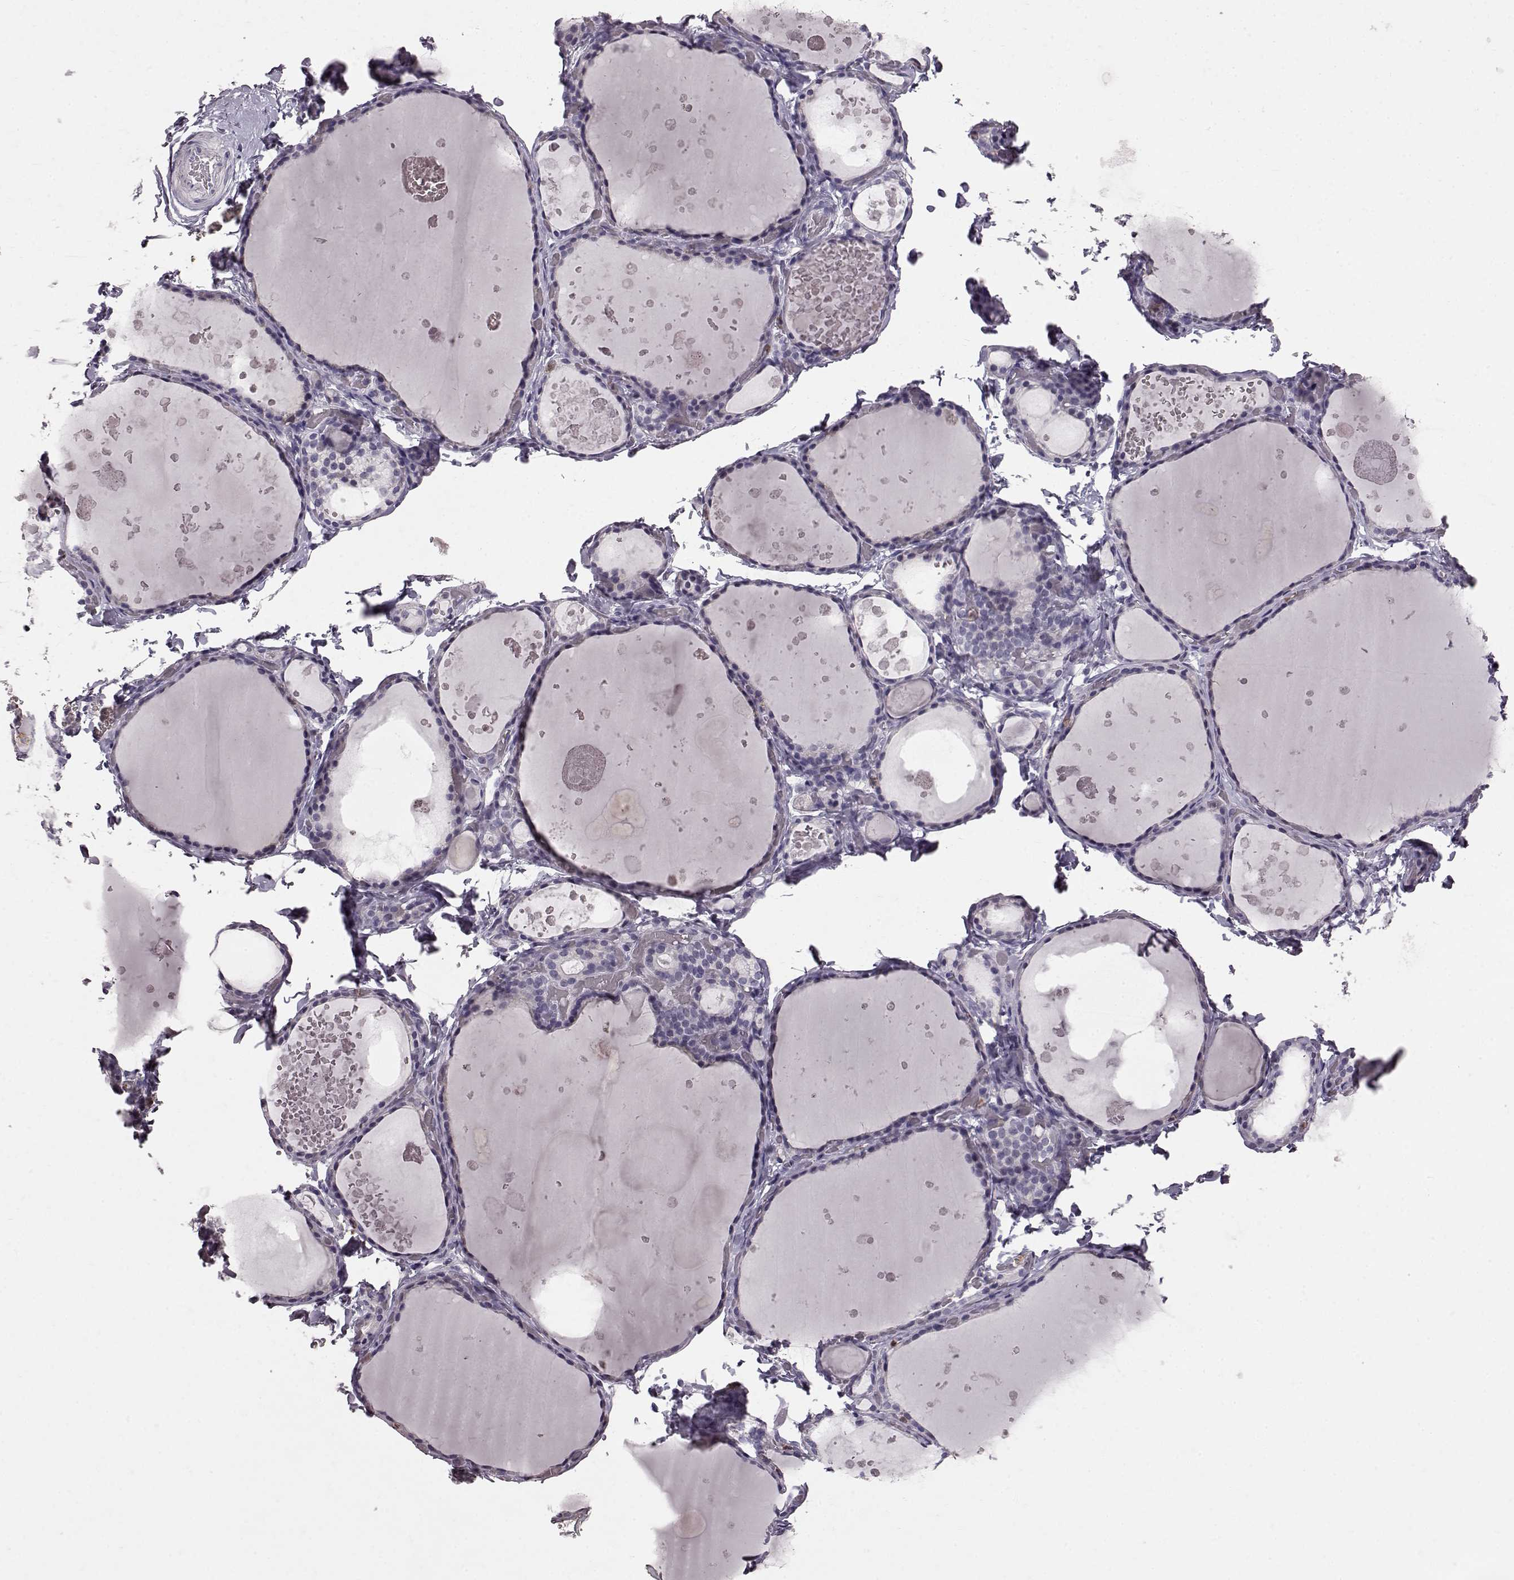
{"staining": {"intensity": "negative", "quantity": "none", "location": "none"}, "tissue": "thyroid gland", "cell_type": "Glandular cells", "image_type": "normal", "snomed": [{"axis": "morphology", "description": "Normal tissue, NOS"}, {"axis": "topography", "description": "Thyroid gland"}], "caption": "This is a micrograph of immunohistochemistry (IHC) staining of normal thyroid gland, which shows no staining in glandular cells.", "gene": "FUT4", "patient": {"sex": "female", "age": 56}}